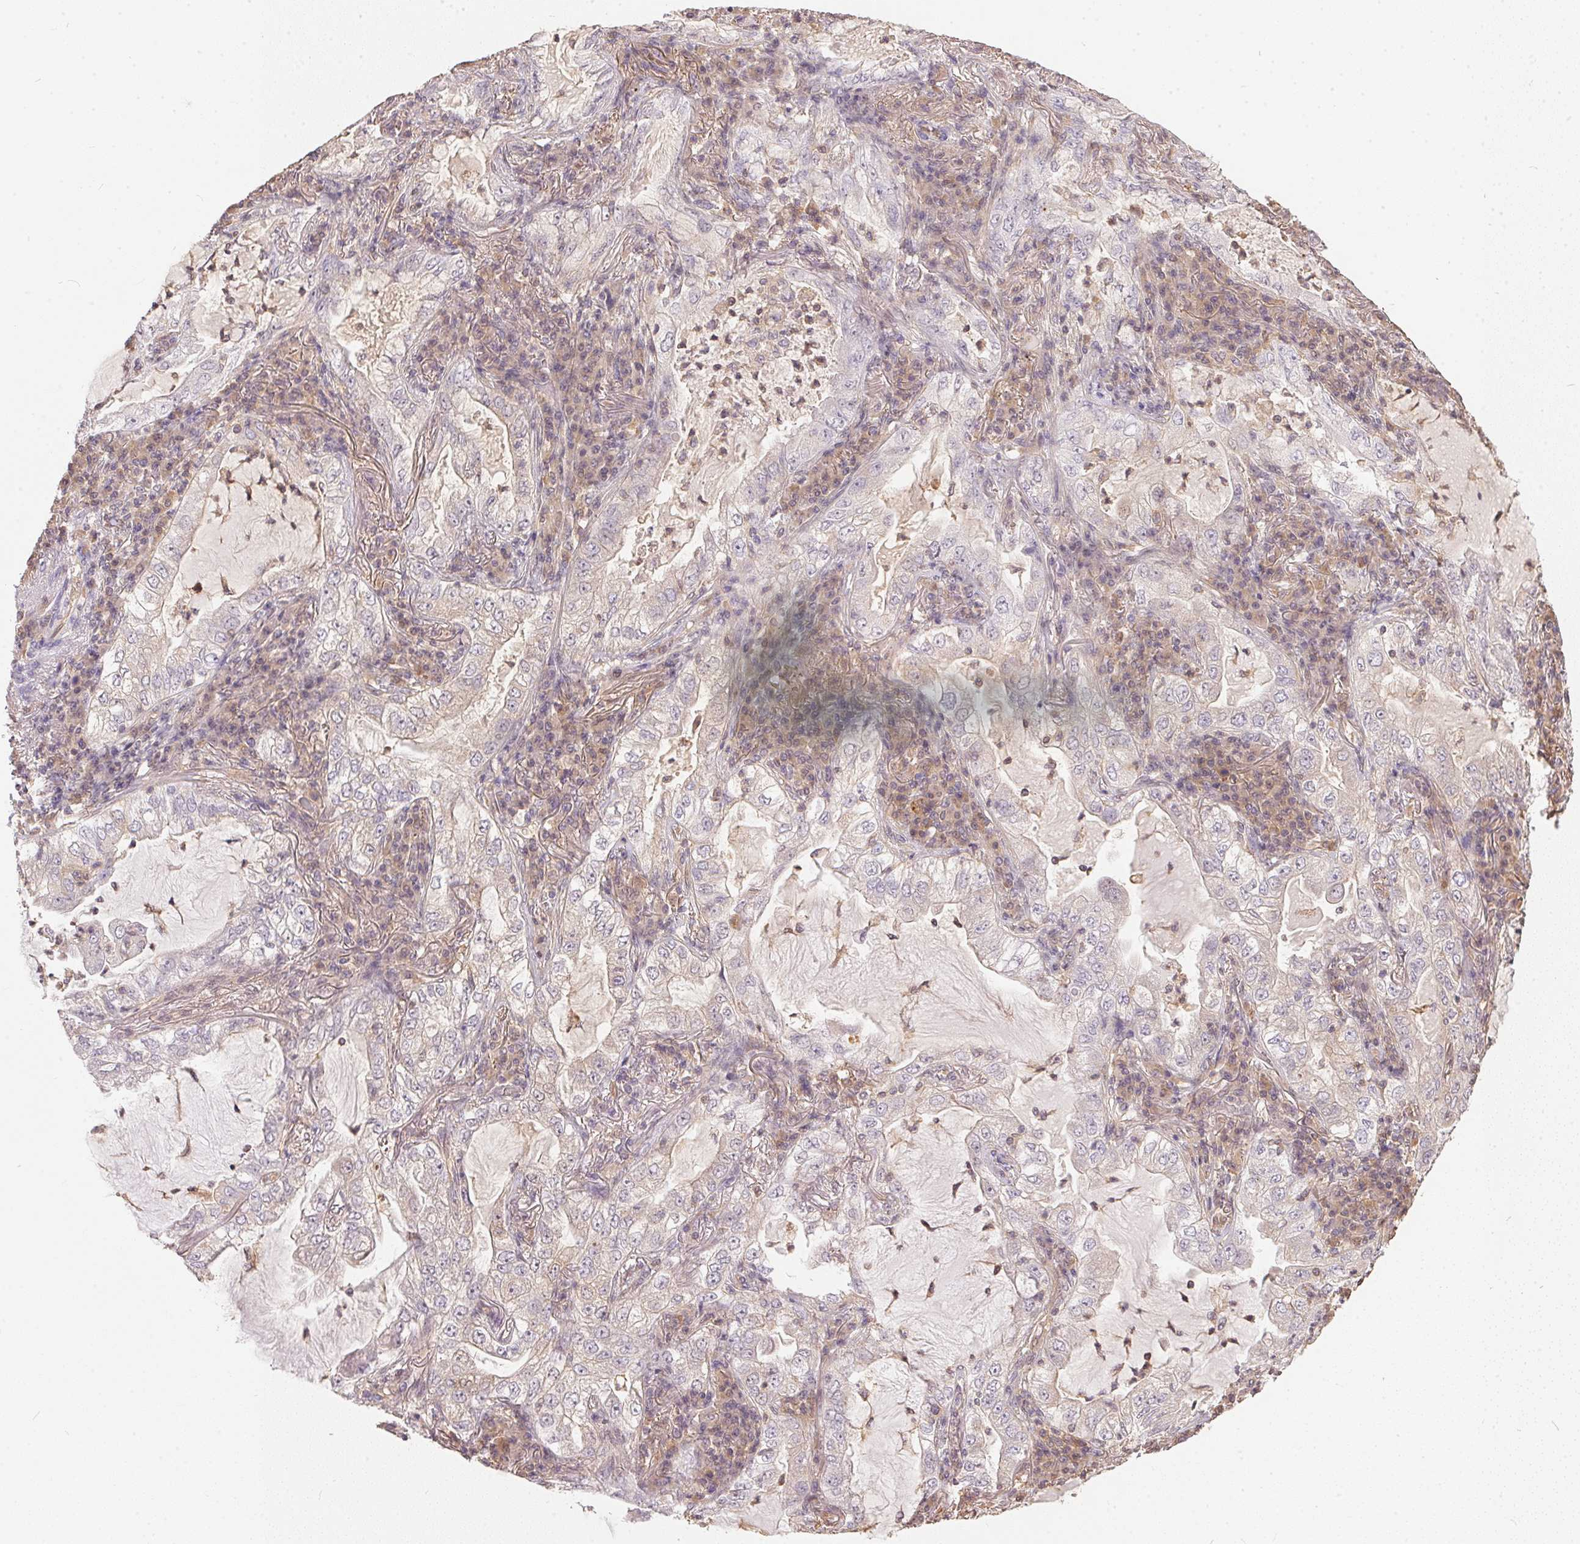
{"staining": {"intensity": "weak", "quantity": "<25%", "location": "cytoplasmic/membranous"}, "tissue": "lung cancer", "cell_type": "Tumor cells", "image_type": "cancer", "snomed": [{"axis": "morphology", "description": "Adenocarcinoma, NOS"}, {"axis": "topography", "description": "Lung"}], "caption": "Immunohistochemistry (IHC) histopathology image of human adenocarcinoma (lung) stained for a protein (brown), which exhibits no staining in tumor cells. (DAB IHC visualized using brightfield microscopy, high magnification).", "gene": "BLMH", "patient": {"sex": "female", "age": 73}}